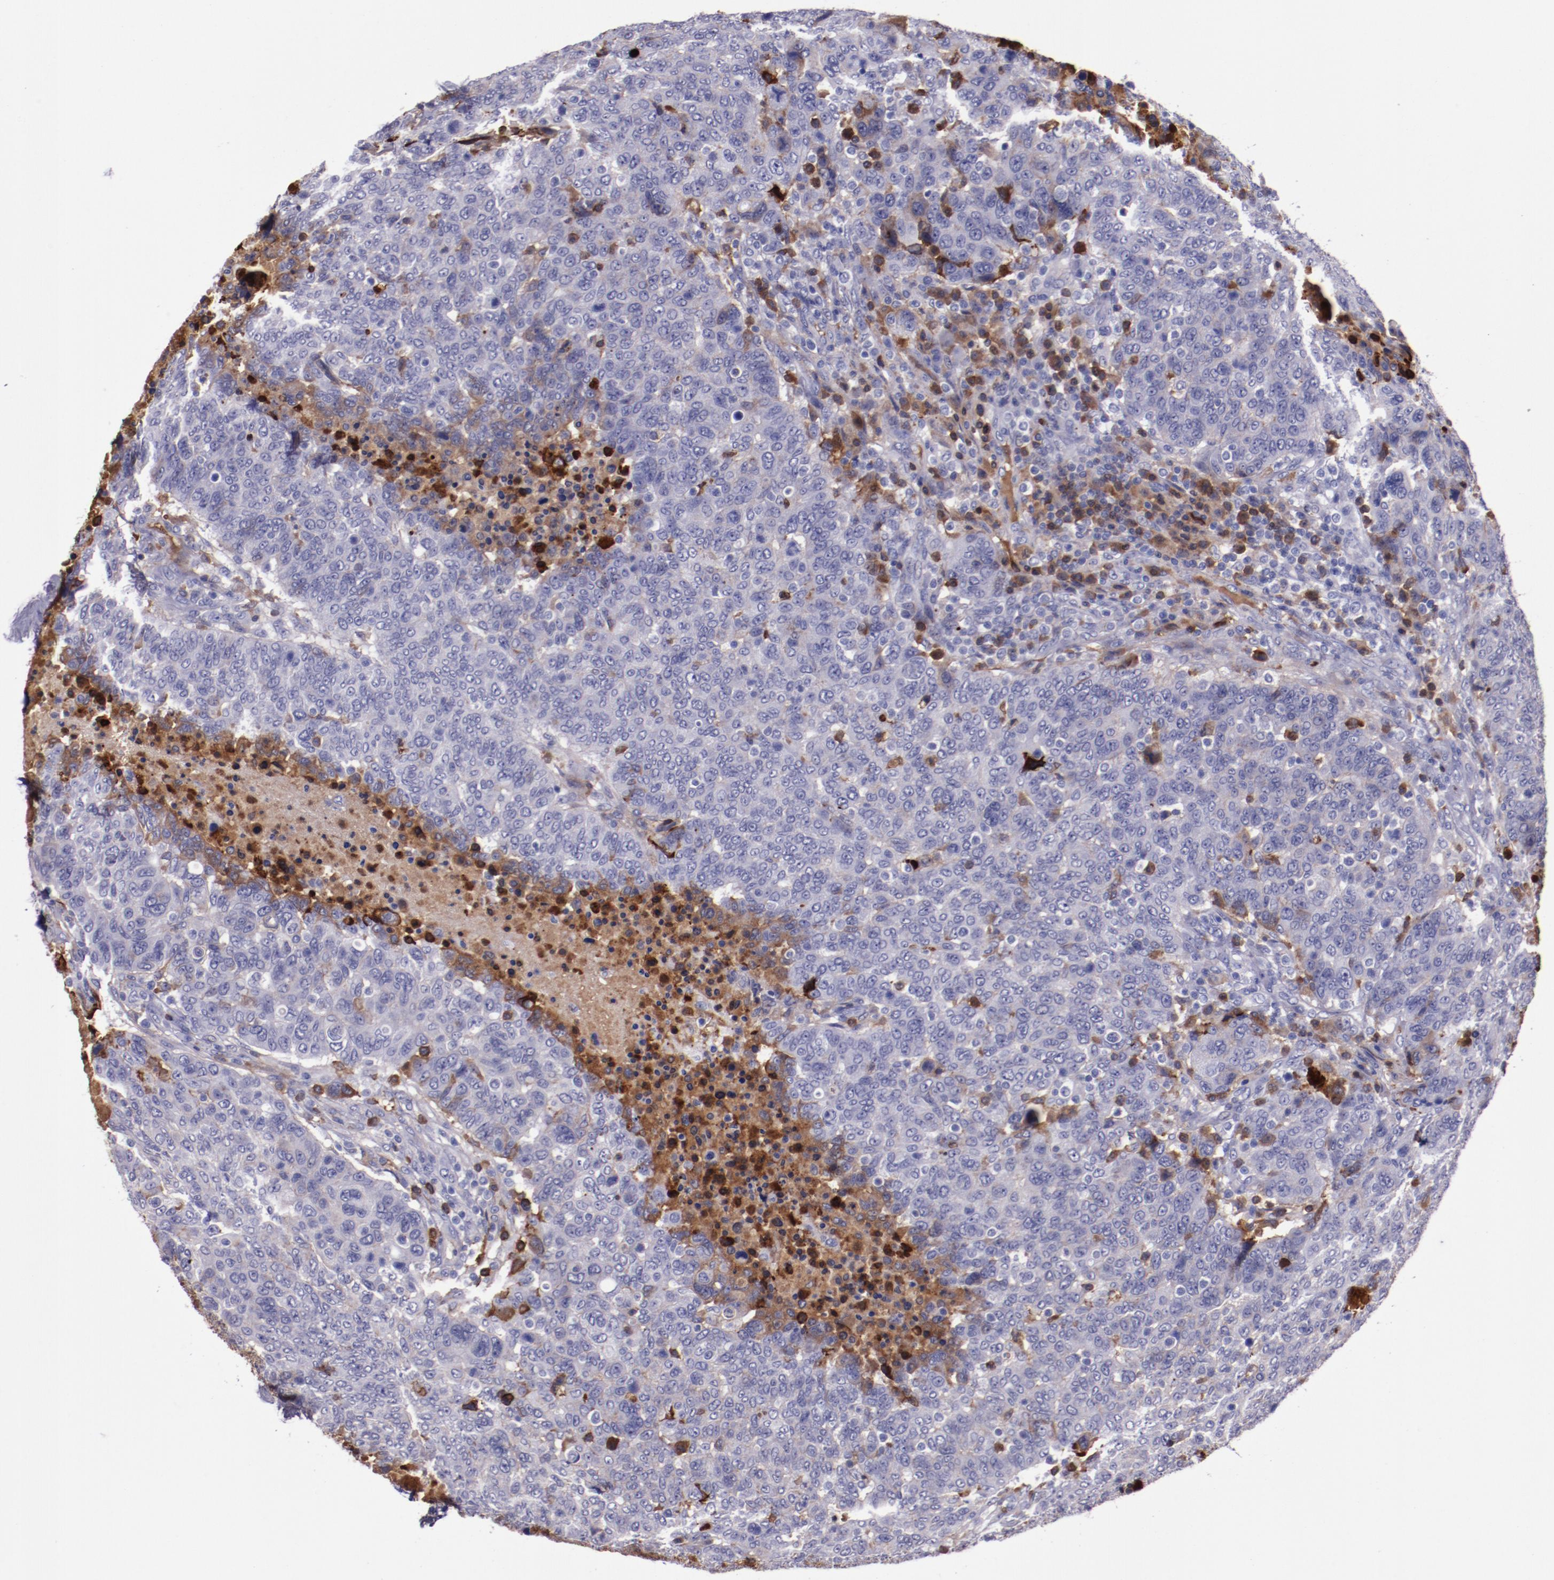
{"staining": {"intensity": "weak", "quantity": "<25%", "location": "cytoplasmic/membranous"}, "tissue": "breast cancer", "cell_type": "Tumor cells", "image_type": "cancer", "snomed": [{"axis": "morphology", "description": "Duct carcinoma"}, {"axis": "topography", "description": "Breast"}], "caption": "Photomicrograph shows no significant protein staining in tumor cells of breast cancer.", "gene": "APOH", "patient": {"sex": "female", "age": 37}}